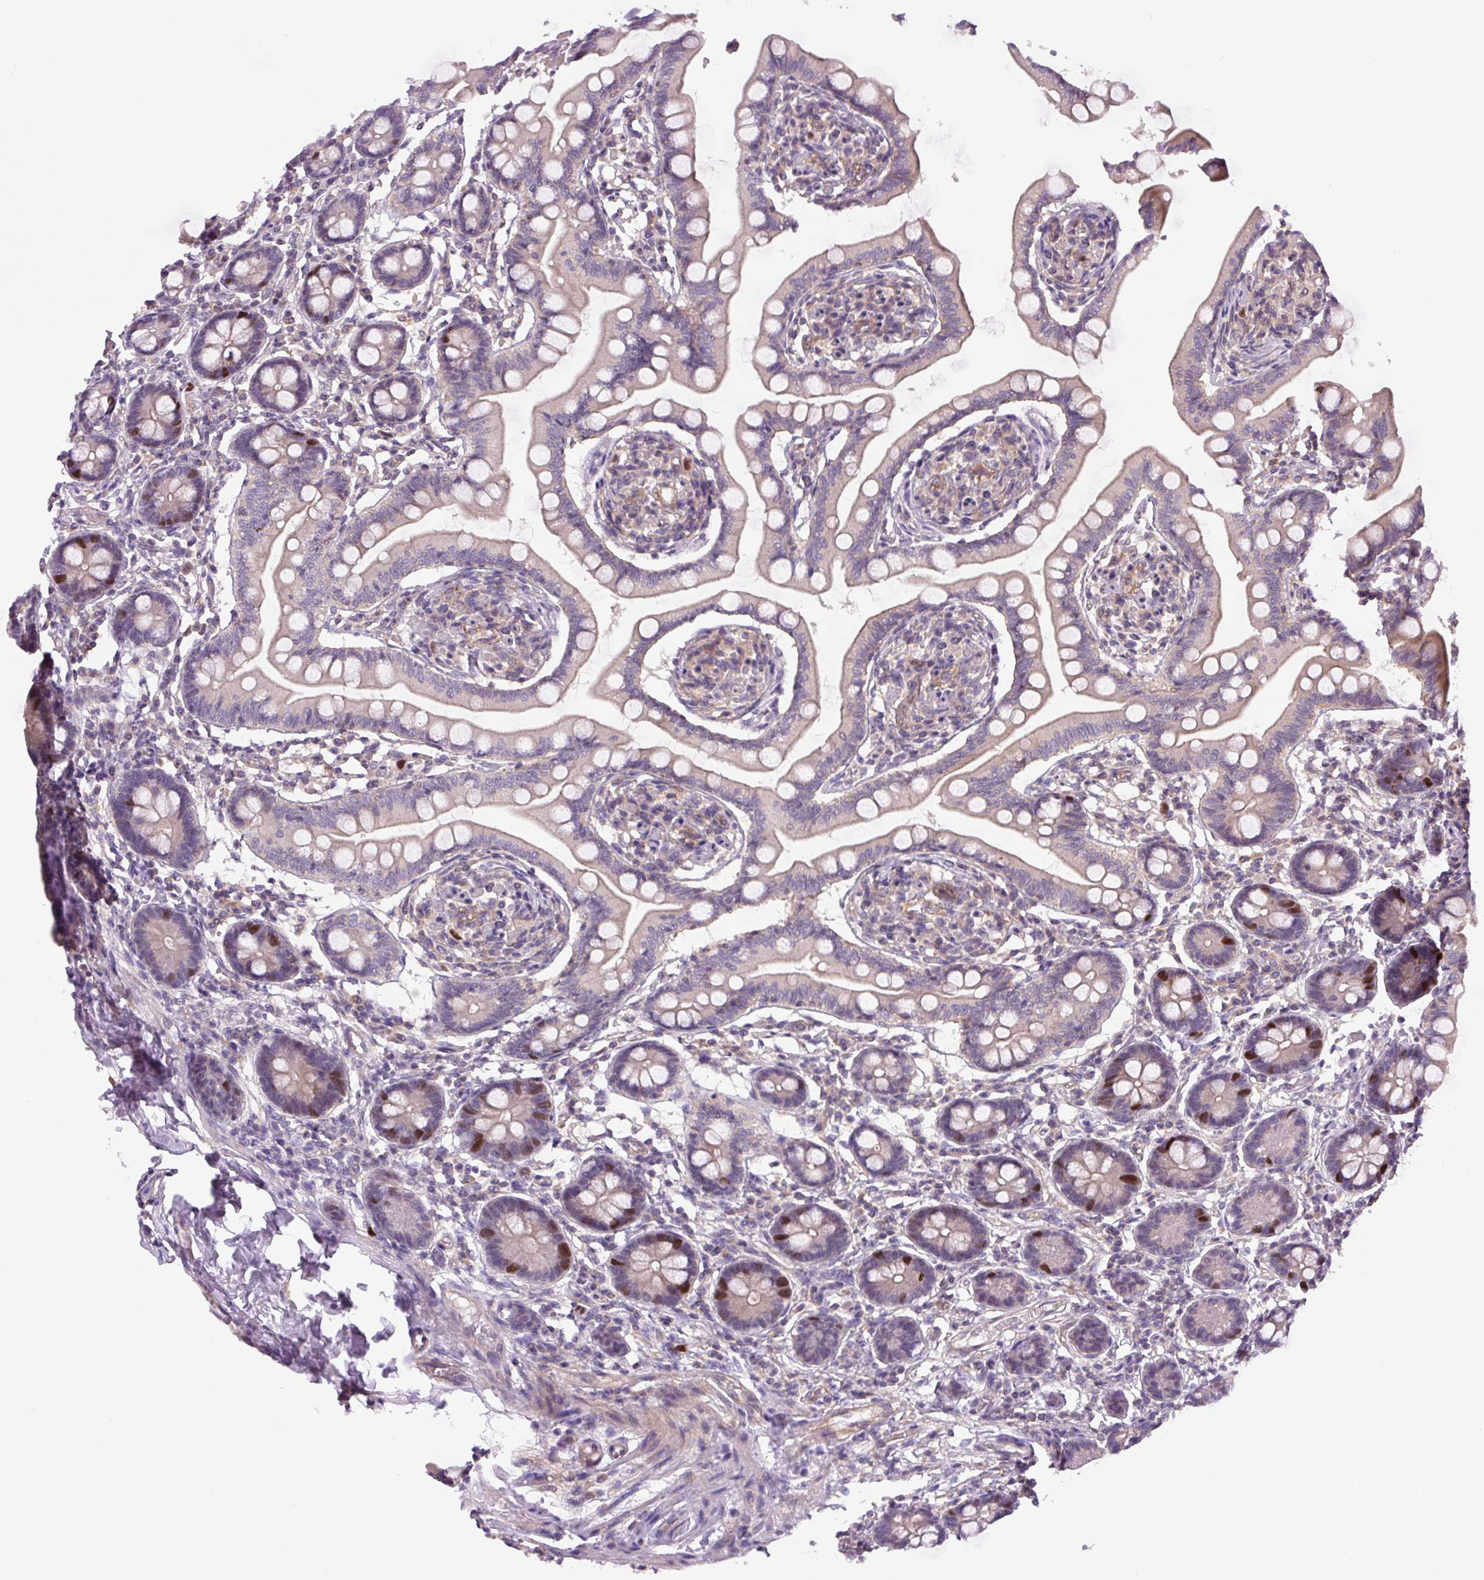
{"staining": {"intensity": "strong", "quantity": "<25%", "location": "cytoplasmic/membranous,nuclear"}, "tissue": "small intestine", "cell_type": "Glandular cells", "image_type": "normal", "snomed": [{"axis": "morphology", "description": "Normal tissue, NOS"}, {"axis": "topography", "description": "Small intestine"}], "caption": "Protein staining exhibits strong cytoplasmic/membranous,nuclear staining in about <25% of glandular cells in normal small intestine.", "gene": "KIFC1", "patient": {"sex": "female", "age": 64}}